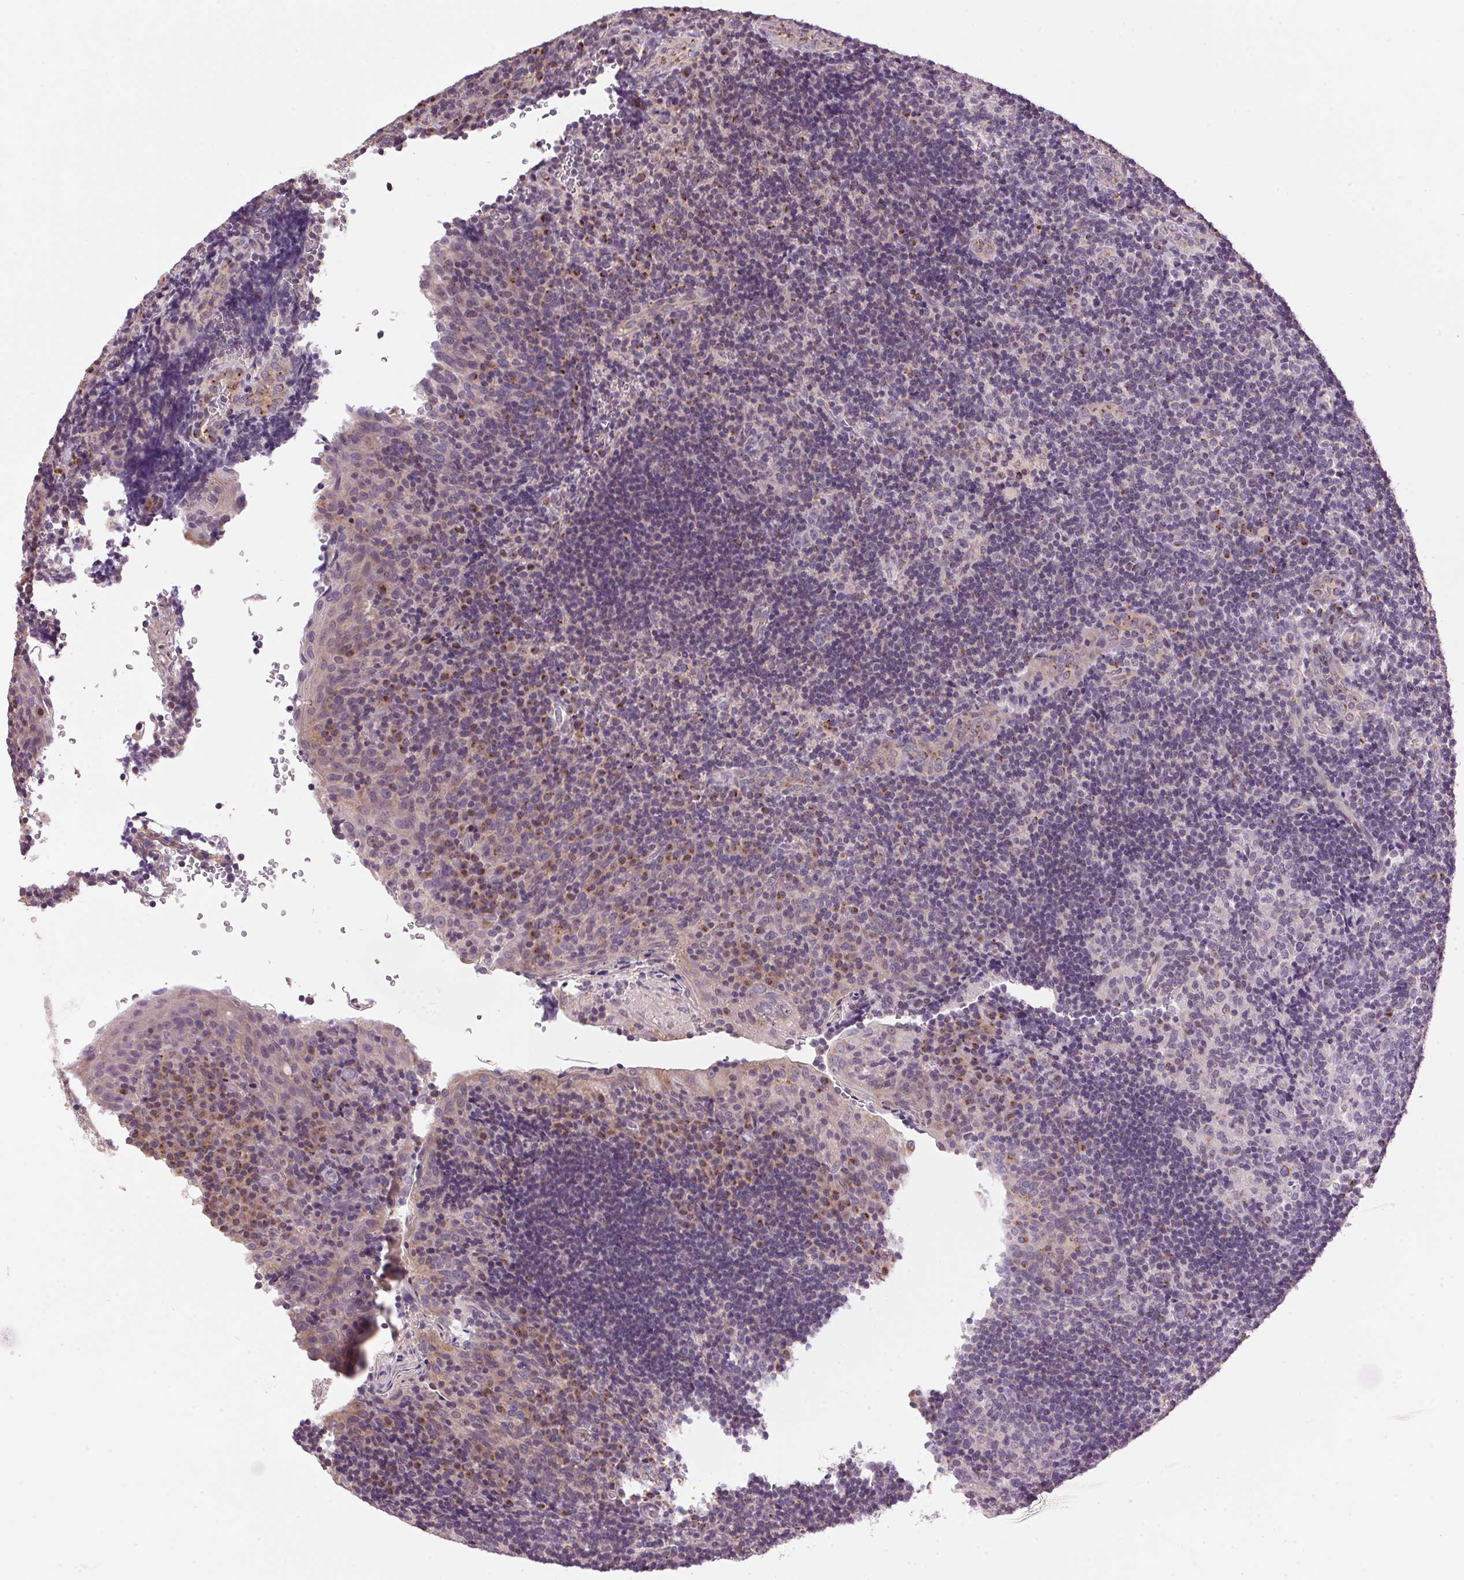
{"staining": {"intensity": "negative", "quantity": "none", "location": "none"}, "tissue": "tonsil", "cell_type": "Germinal center cells", "image_type": "normal", "snomed": [{"axis": "morphology", "description": "Normal tissue, NOS"}, {"axis": "topography", "description": "Tonsil"}], "caption": "The micrograph reveals no significant expression in germinal center cells of tonsil. (DAB (3,3'-diaminobenzidine) immunohistochemistry (IHC) visualized using brightfield microscopy, high magnification).", "gene": "GOLPH3", "patient": {"sex": "male", "age": 17}}